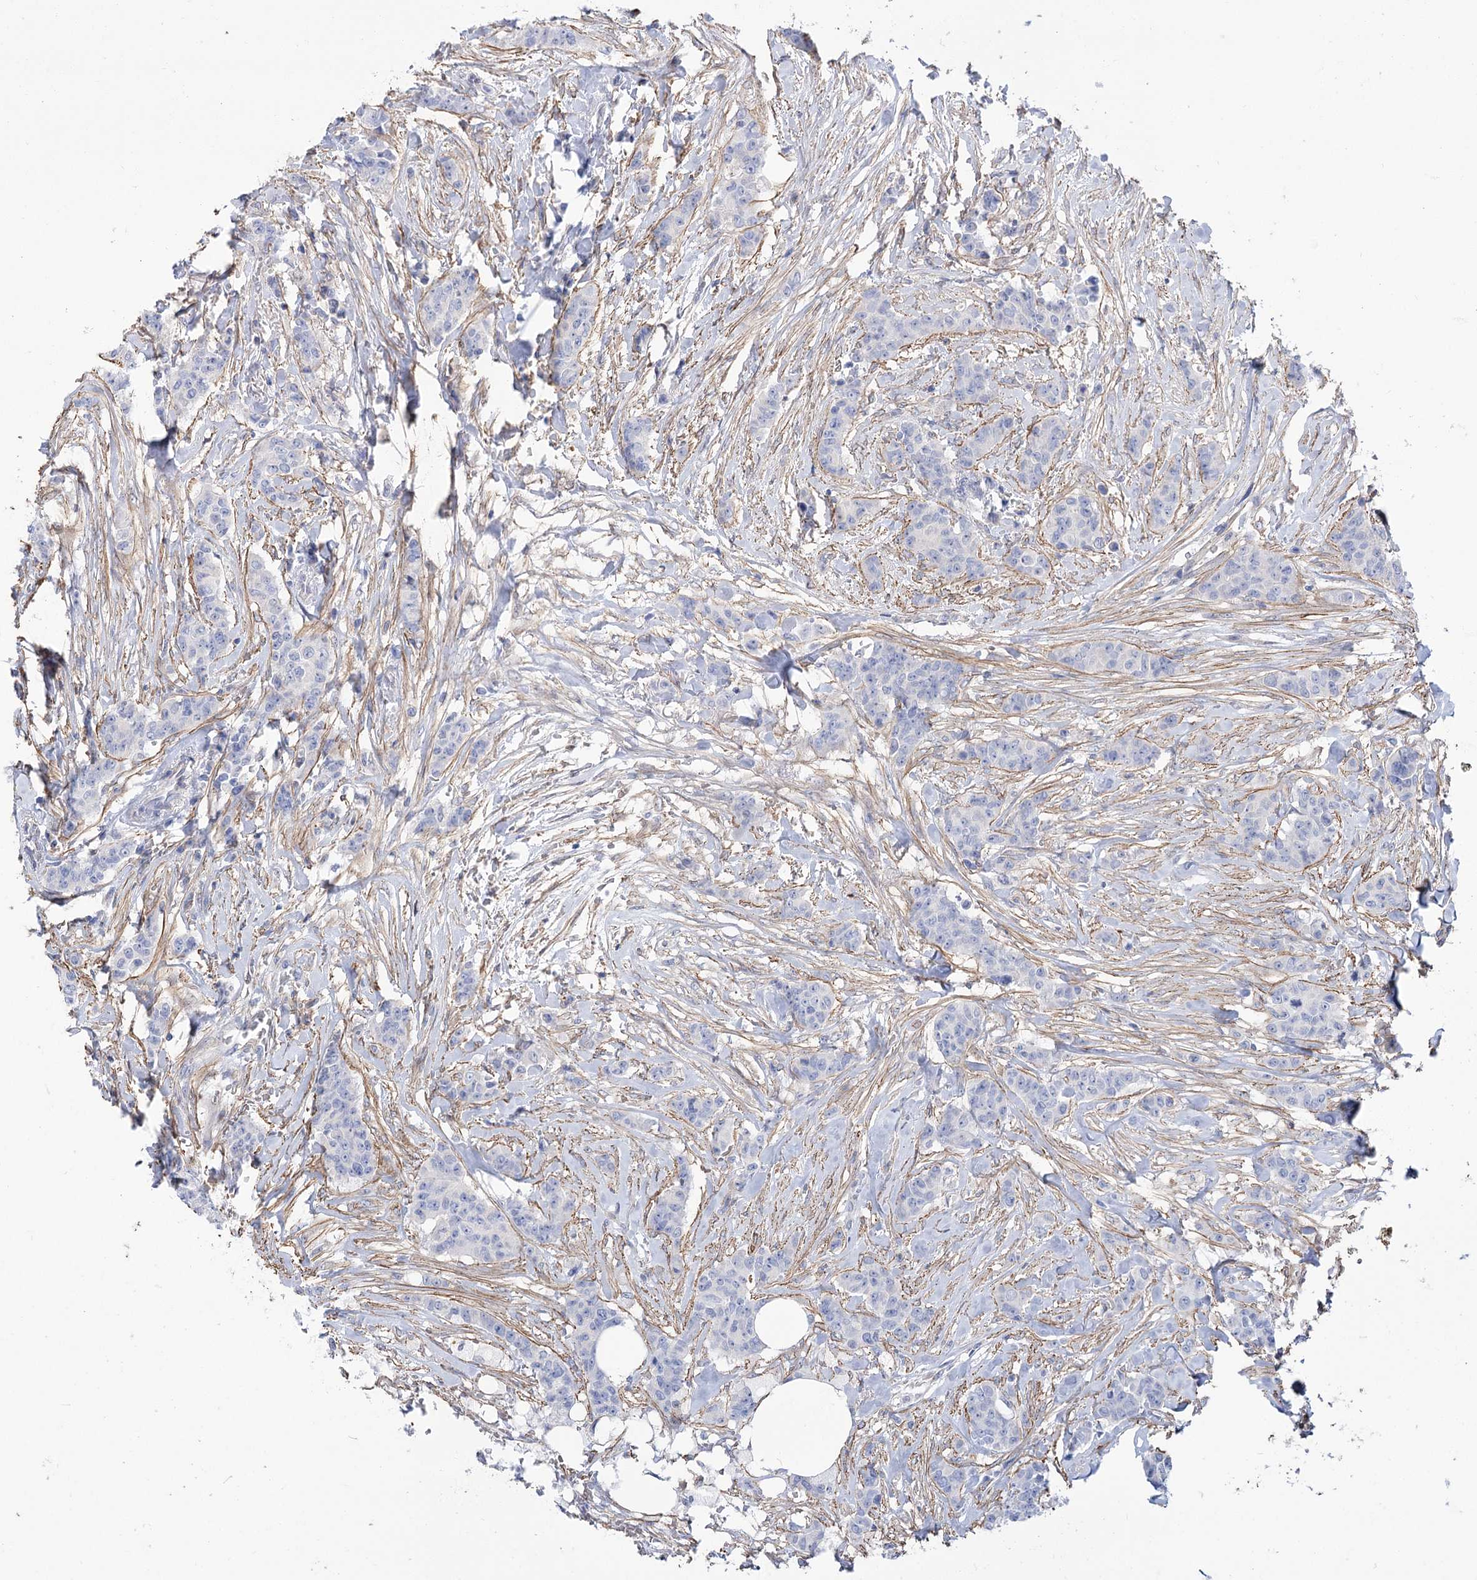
{"staining": {"intensity": "negative", "quantity": "none", "location": "none"}, "tissue": "breast cancer", "cell_type": "Tumor cells", "image_type": "cancer", "snomed": [{"axis": "morphology", "description": "Duct carcinoma"}, {"axis": "topography", "description": "Breast"}], "caption": "Image shows no protein staining in tumor cells of invasive ductal carcinoma (breast) tissue.", "gene": "WASHC3", "patient": {"sex": "female", "age": 40}}